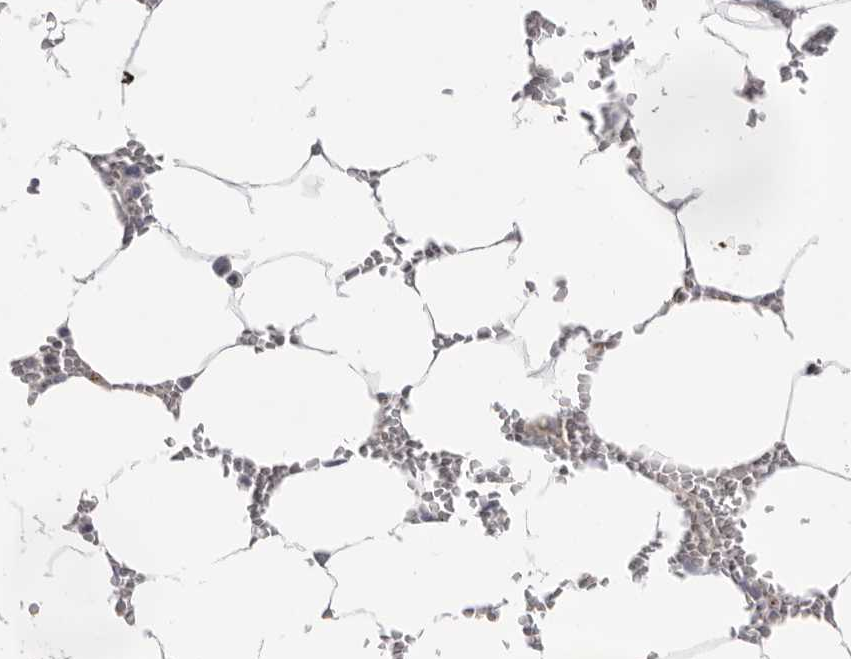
{"staining": {"intensity": "weak", "quantity": "<25%", "location": "cytoplasmic/membranous"}, "tissue": "bone marrow", "cell_type": "Hematopoietic cells", "image_type": "normal", "snomed": [{"axis": "morphology", "description": "Normal tissue, NOS"}, {"axis": "topography", "description": "Bone marrow"}], "caption": "DAB (3,3'-diaminobenzidine) immunohistochemical staining of normal human bone marrow exhibits no significant expression in hematopoietic cells. (Brightfield microscopy of DAB IHC at high magnification).", "gene": "VDAC3", "patient": {"sex": "male", "age": 70}}